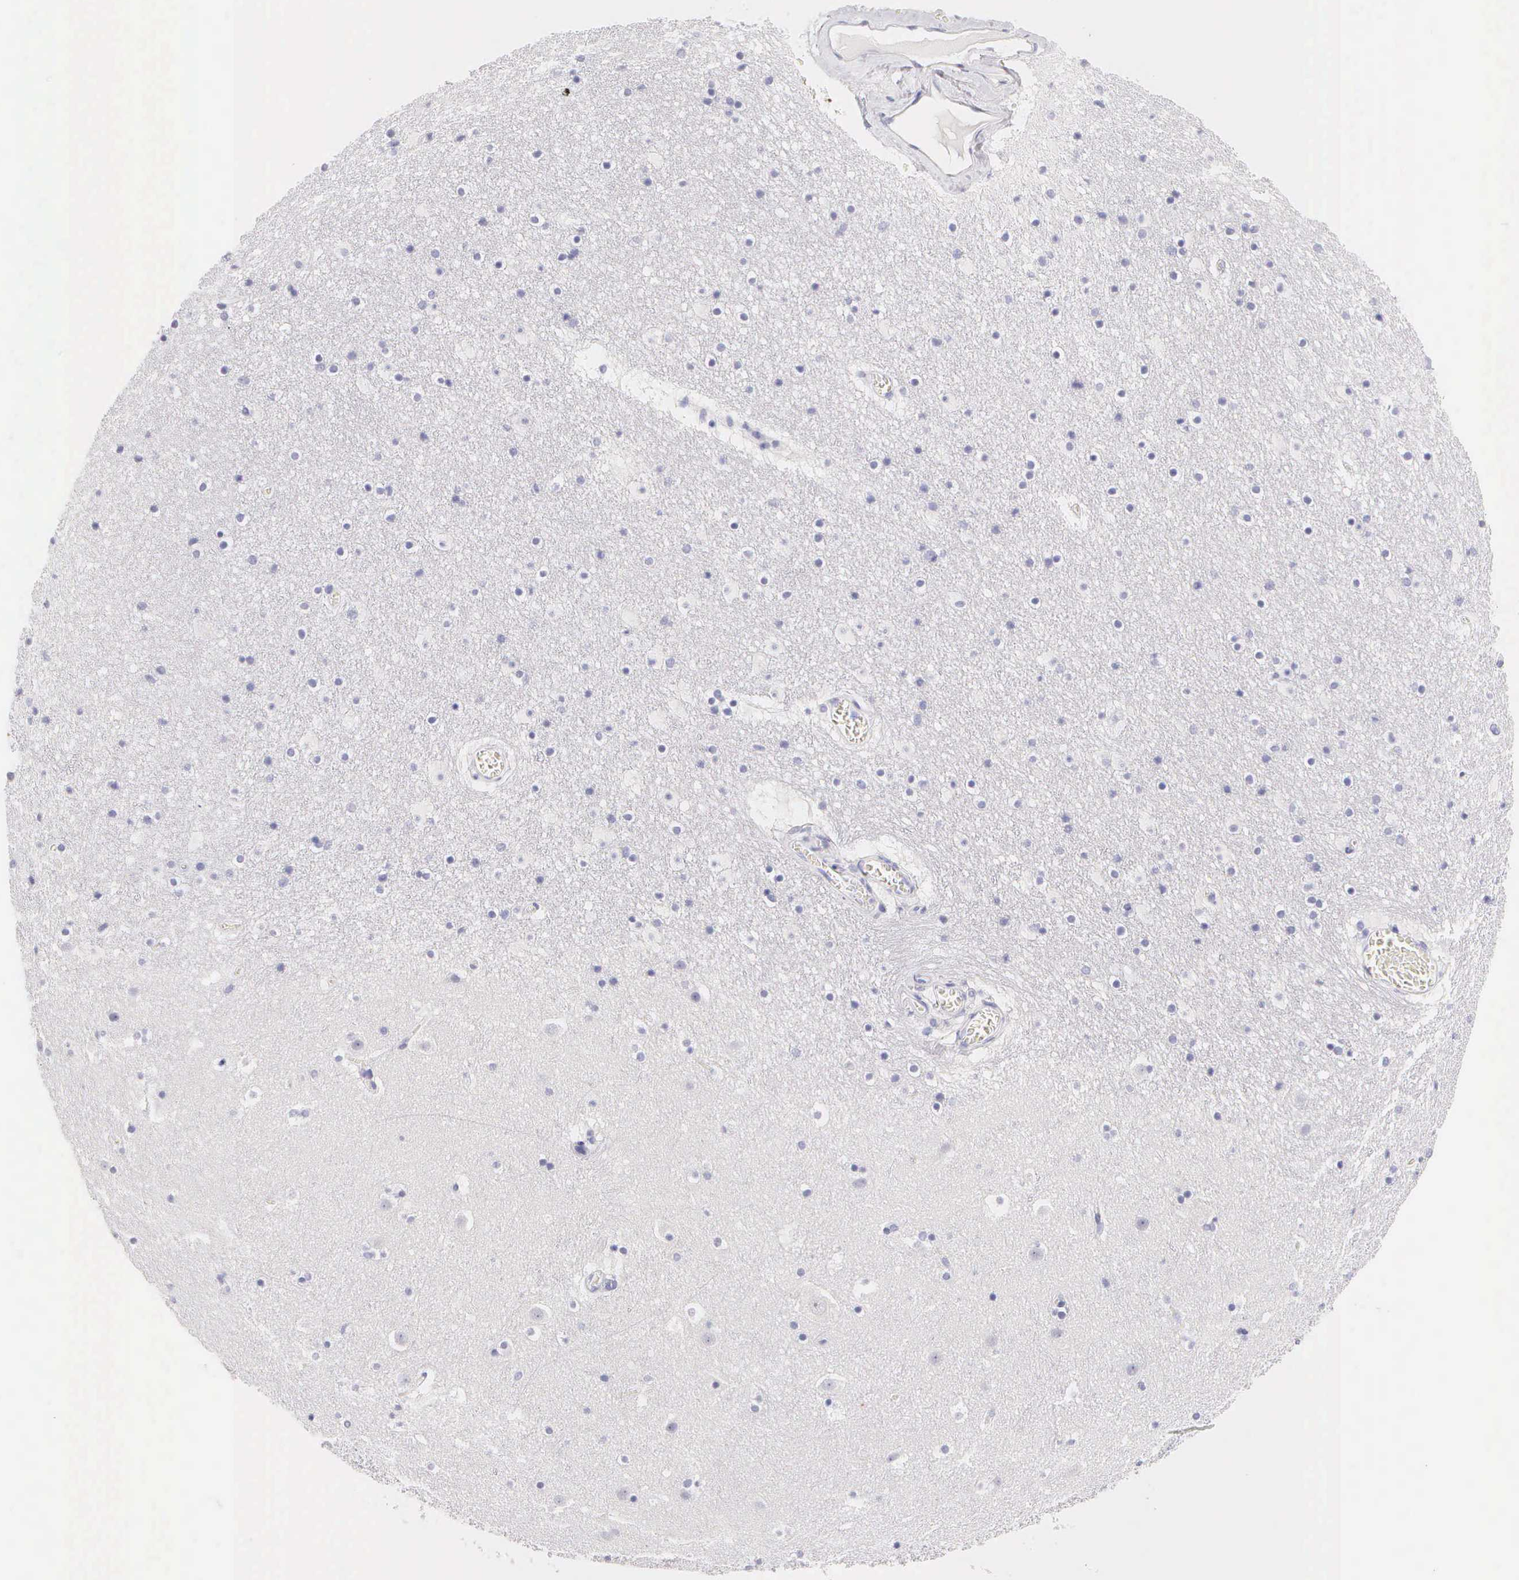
{"staining": {"intensity": "negative", "quantity": "none", "location": "none"}, "tissue": "caudate", "cell_type": "Glial cells", "image_type": "normal", "snomed": [{"axis": "morphology", "description": "Normal tissue, NOS"}, {"axis": "topography", "description": "Lateral ventricle wall"}], "caption": "This is an immunohistochemistry histopathology image of normal caudate. There is no positivity in glial cells.", "gene": "KRT17", "patient": {"sex": "male", "age": 45}}